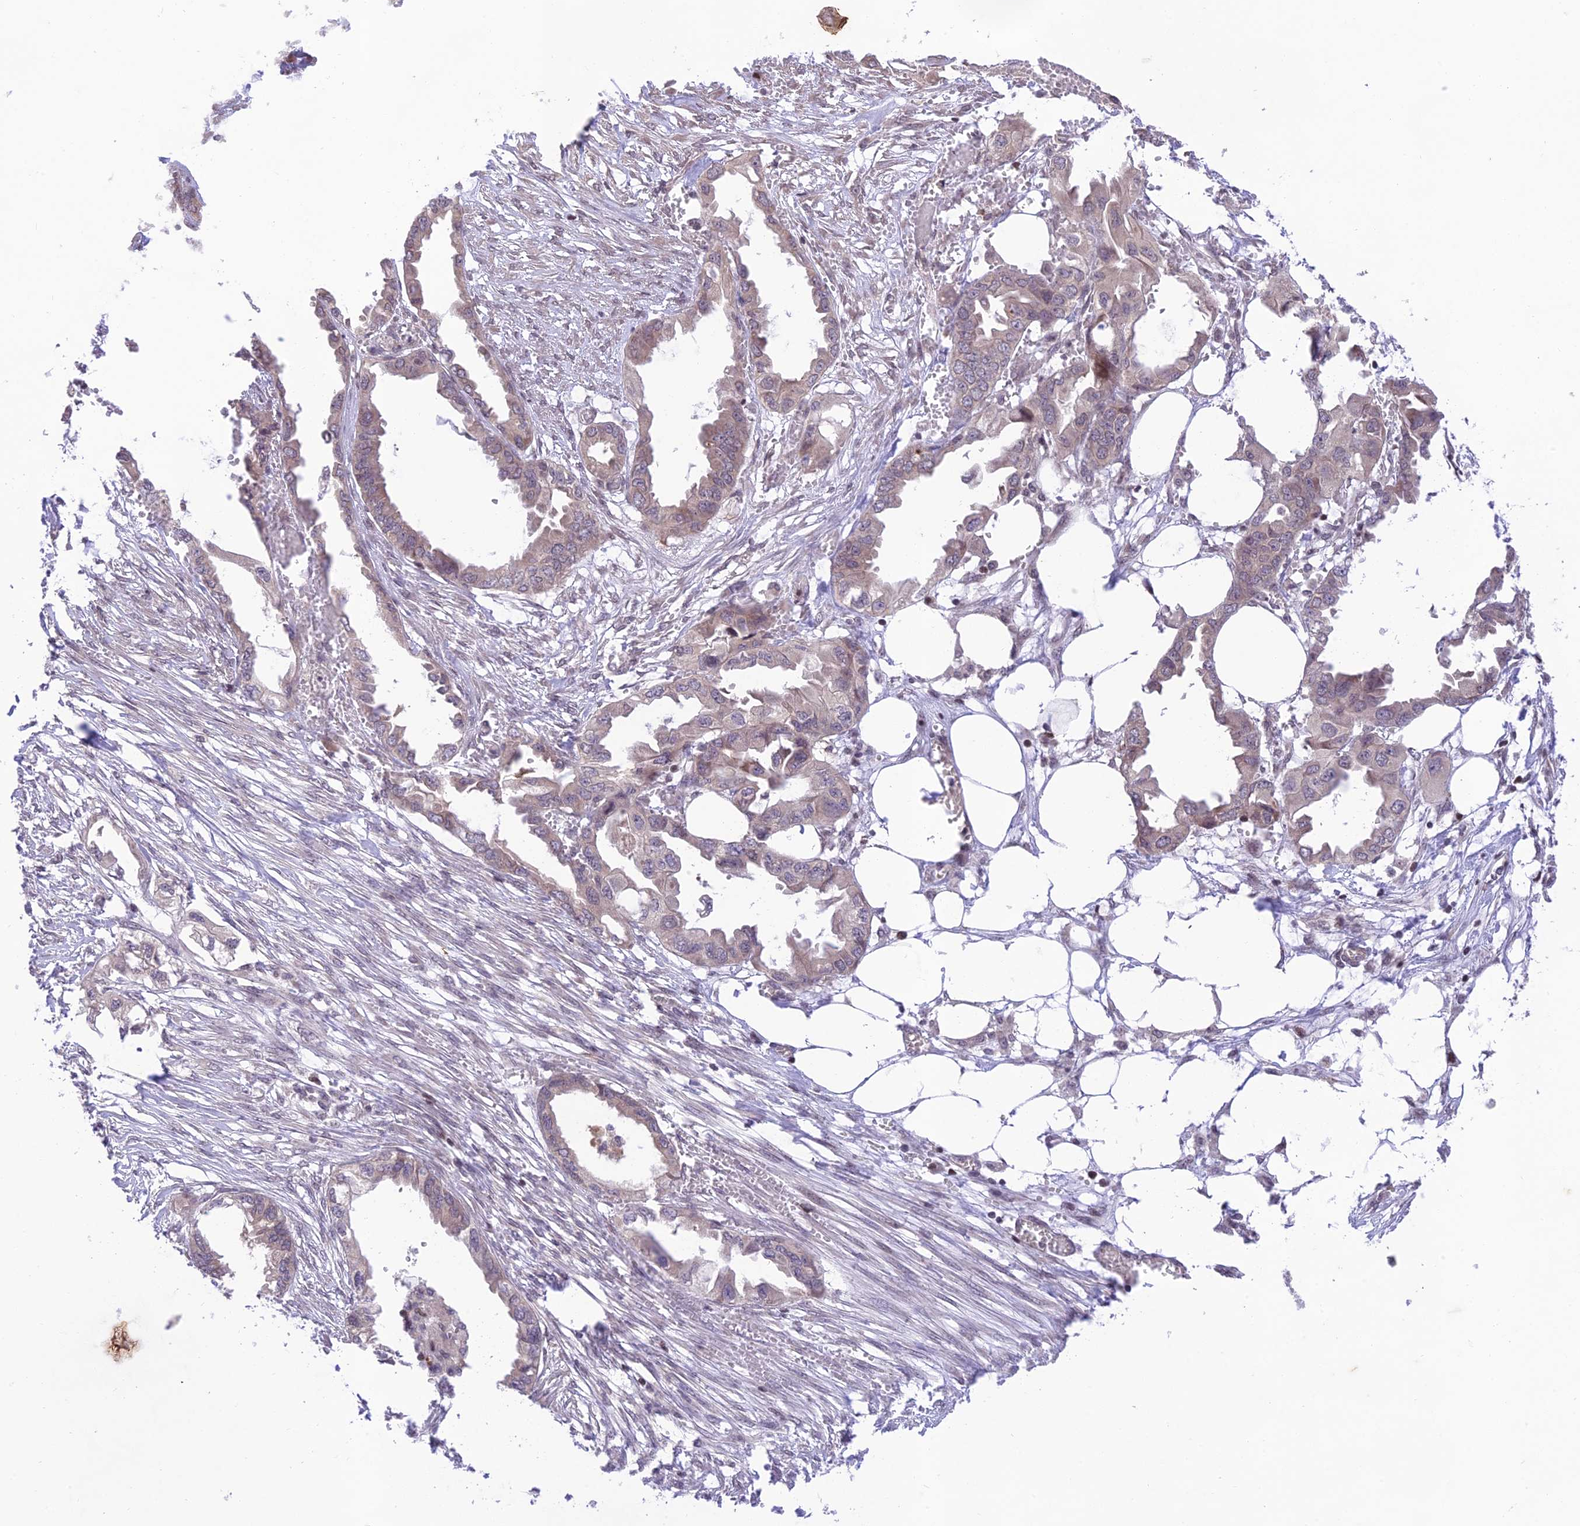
{"staining": {"intensity": "weak", "quantity": "25%-75%", "location": "cytoplasmic/membranous"}, "tissue": "endometrial cancer", "cell_type": "Tumor cells", "image_type": "cancer", "snomed": [{"axis": "morphology", "description": "Adenocarcinoma, NOS"}, {"axis": "morphology", "description": "Adenocarcinoma, metastatic, NOS"}, {"axis": "topography", "description": "Adipose tissue"}, {"axis": "topography", "description": "Endometrium"}], "caption": "Metastatic adenocarcinoma (endometrial) stained for a protein (brown) shows weak cytoplasmic/membranous positive positivity in approximately 25%-75% of tumor cells.", "gene": "TEKT1", "patient": {"sex": "female", "age": 67}}